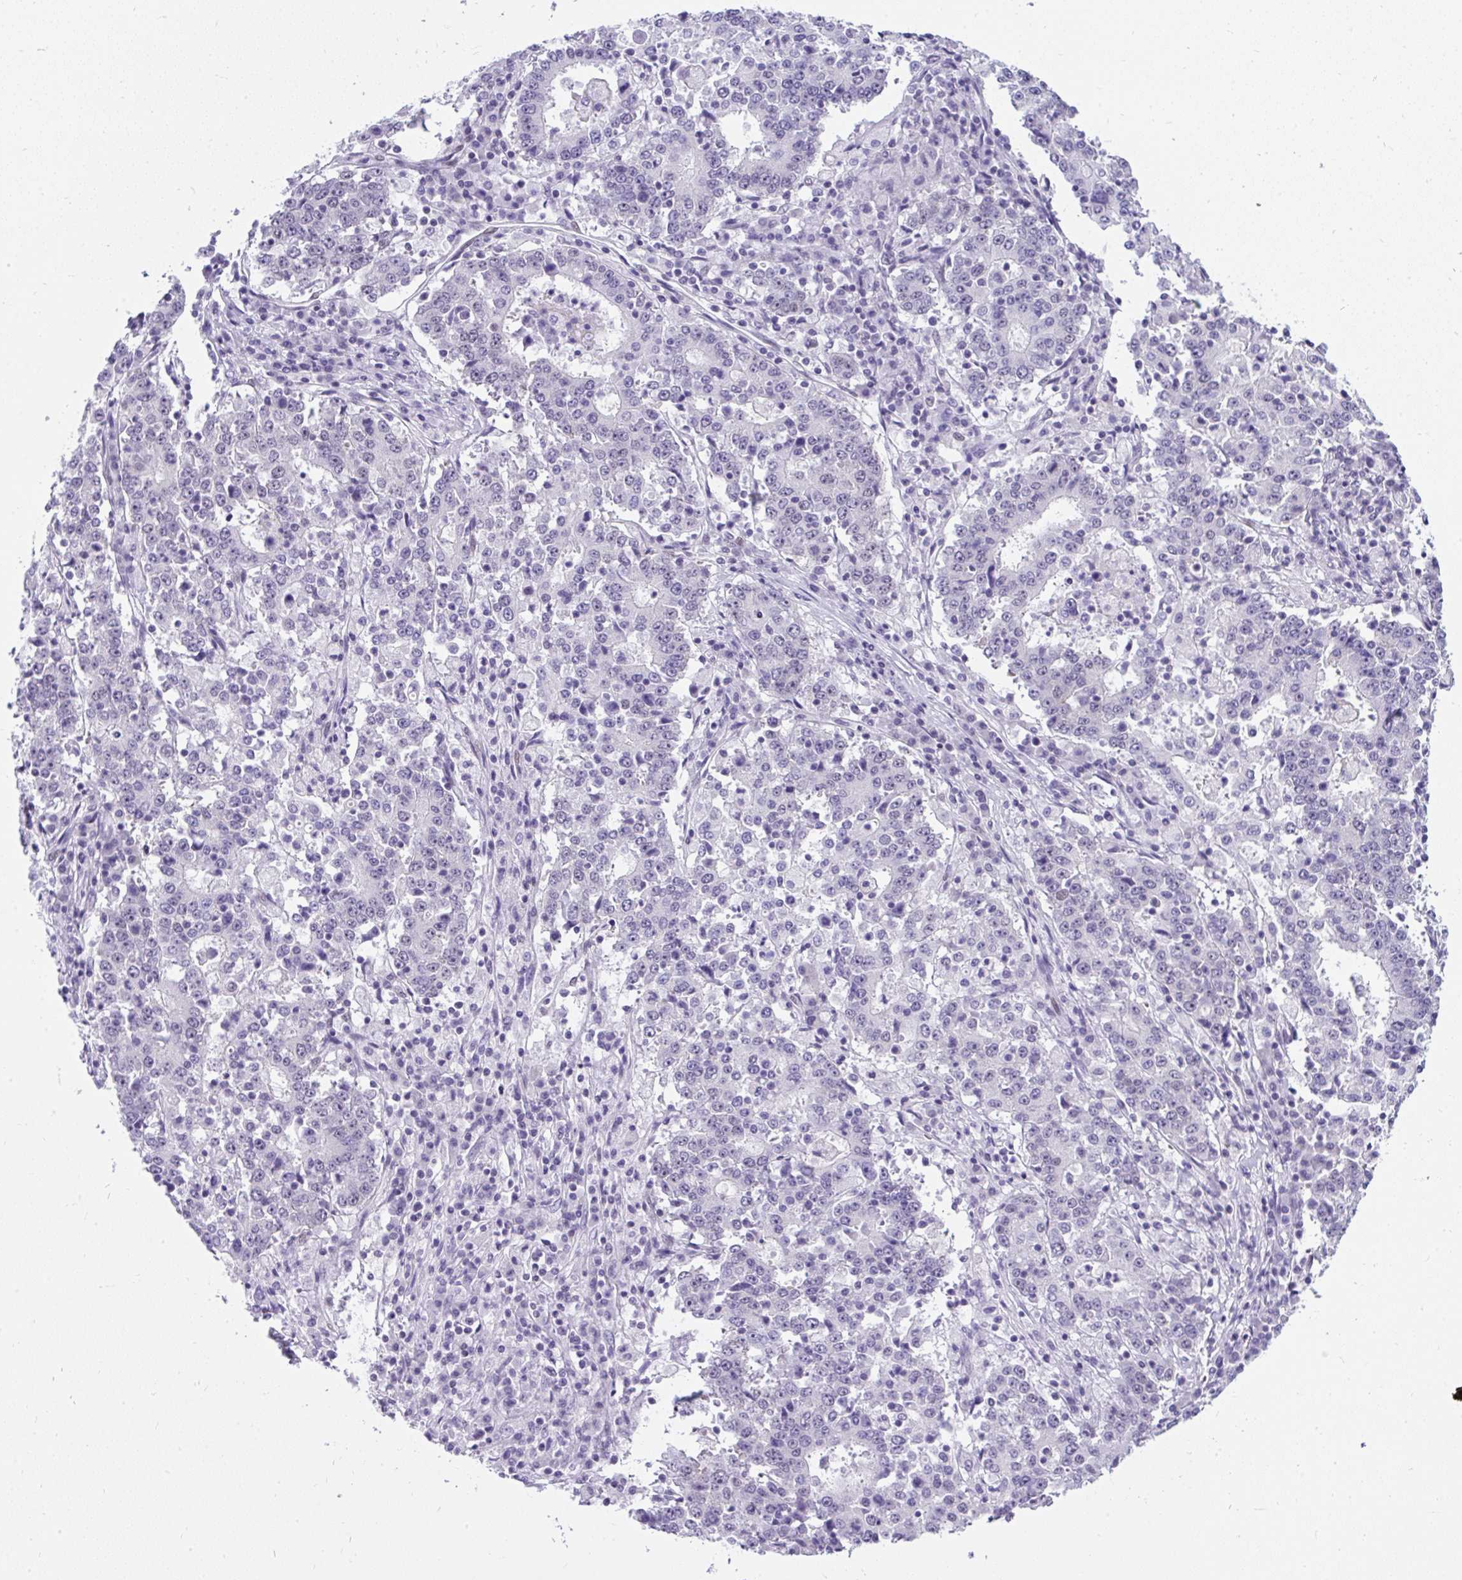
{"staining": {"intensity": "negative", "quantity": "none", "location": "none"}, "tissue": "stomach cancer", "cell_type": "Tumor cells", "image_type": "cancer", "snomed": [{"axis": "morphology", "description": "Adenocarcinoma, NOS"}, {"axis": "topography", "description": "Stomach"}], "caption": "High magnification brightfield microscopy of stomach cancer stained with DAB (3,3'-diaminobenzidine) (brown) and counterstained with hematoxylin (blue): tumor cells show no significant staining. (Brightfield microscopy of DAB immunohistochemistry (IHC) at high magnification).", "gene": "PLCXD2", "patient": {"sex": "male", "age": 59}}